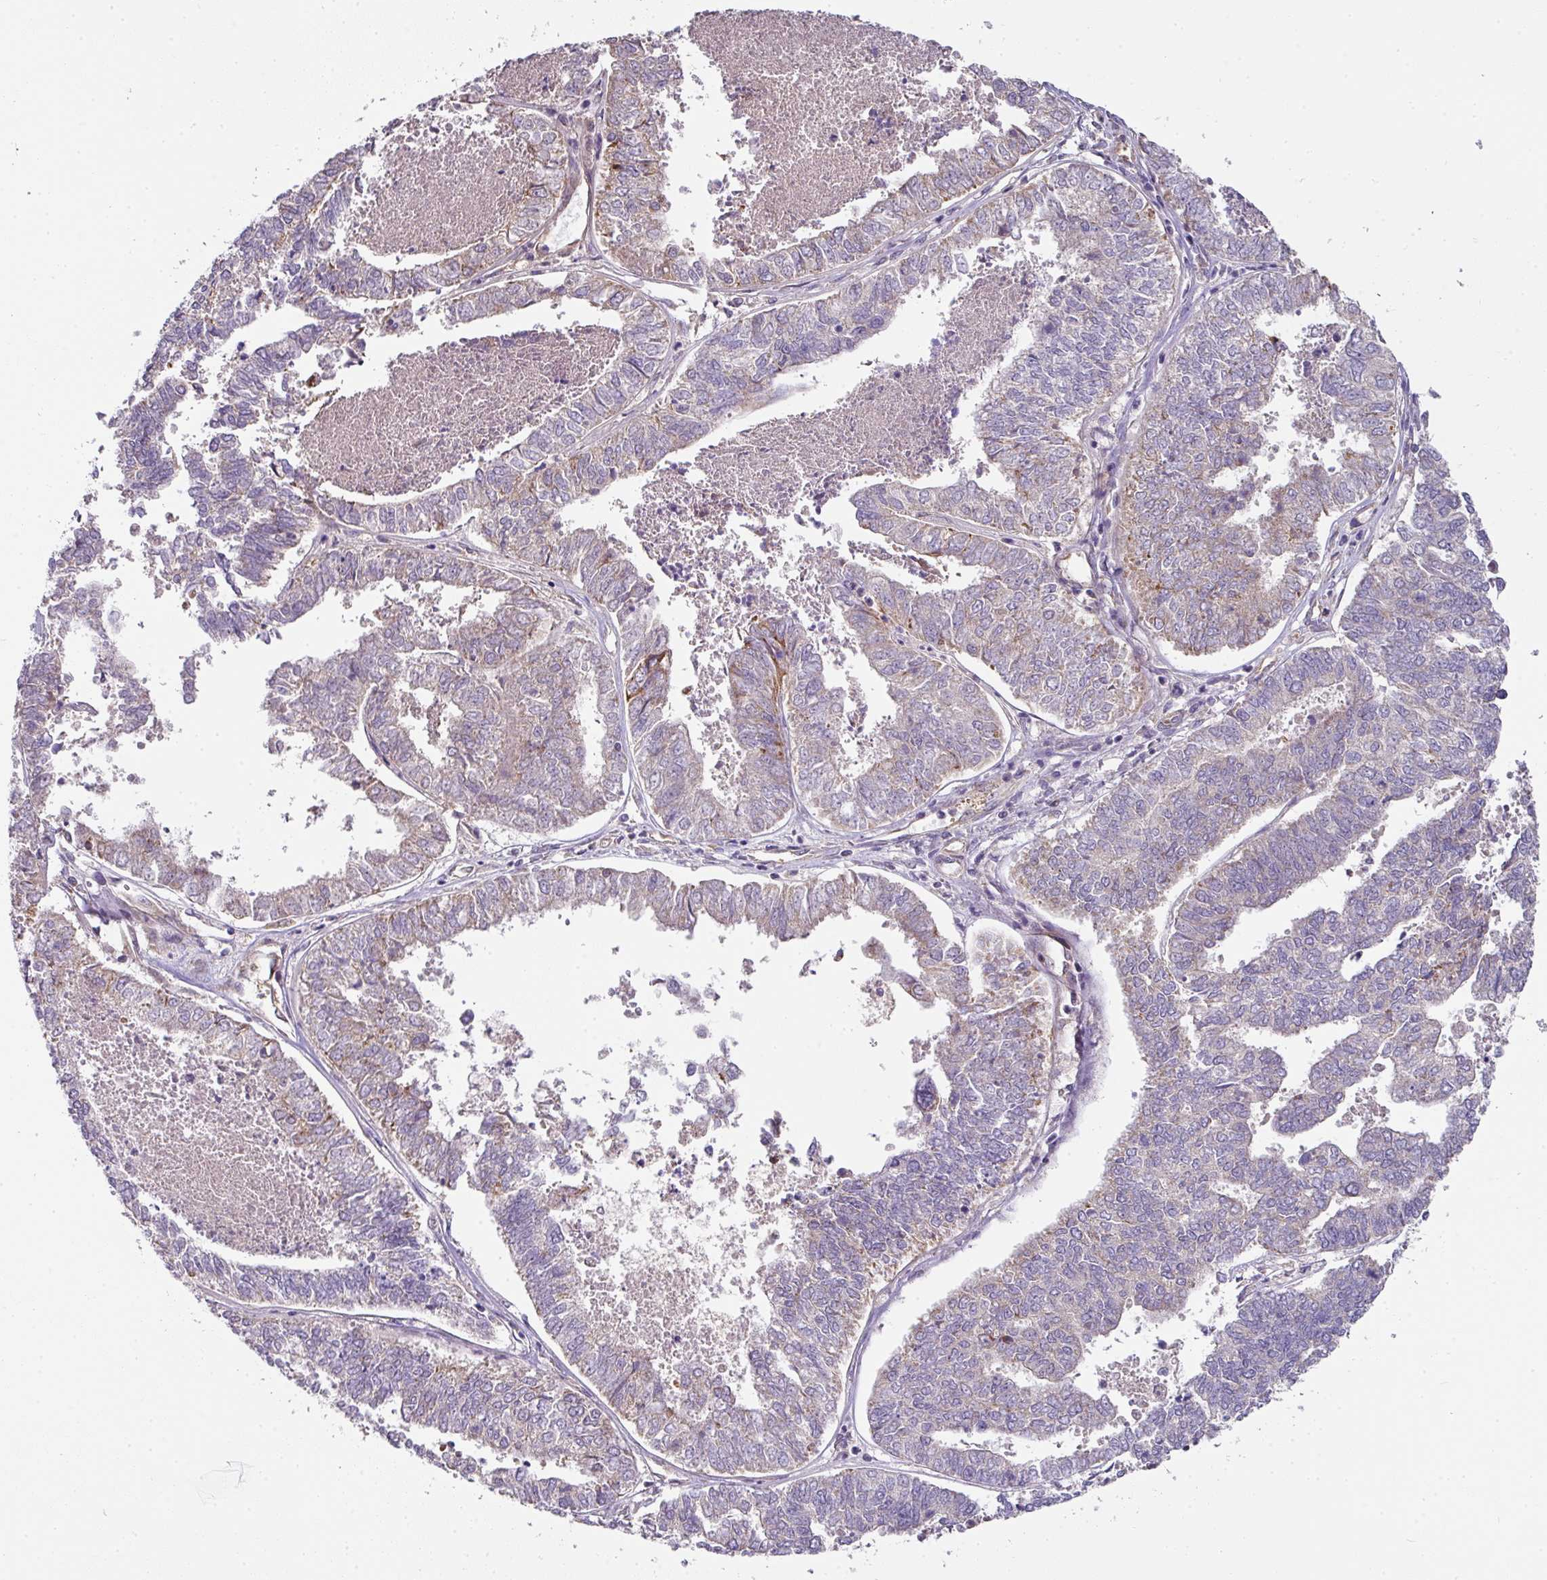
{"staining": {"intensity": "weak", "quantity": "<25%", "location": "cytoplasmic/membranous"}, "tissue": "endometrial cancer", "cell_type": "Tumor cells", "image_type": "cancer", "snomed": [{"axis": "morphology", "description": "Adenocarcinoma, NOS"}, {"axis": "topography", "description": "Endometrium"}], "caption": "DAB immunohistochemical staining of endometrial adenocarcinoma demonstrates no significant expression in tumor cells.", "gene": "STK35", "patient": {"sex": "female", "age": 73}}